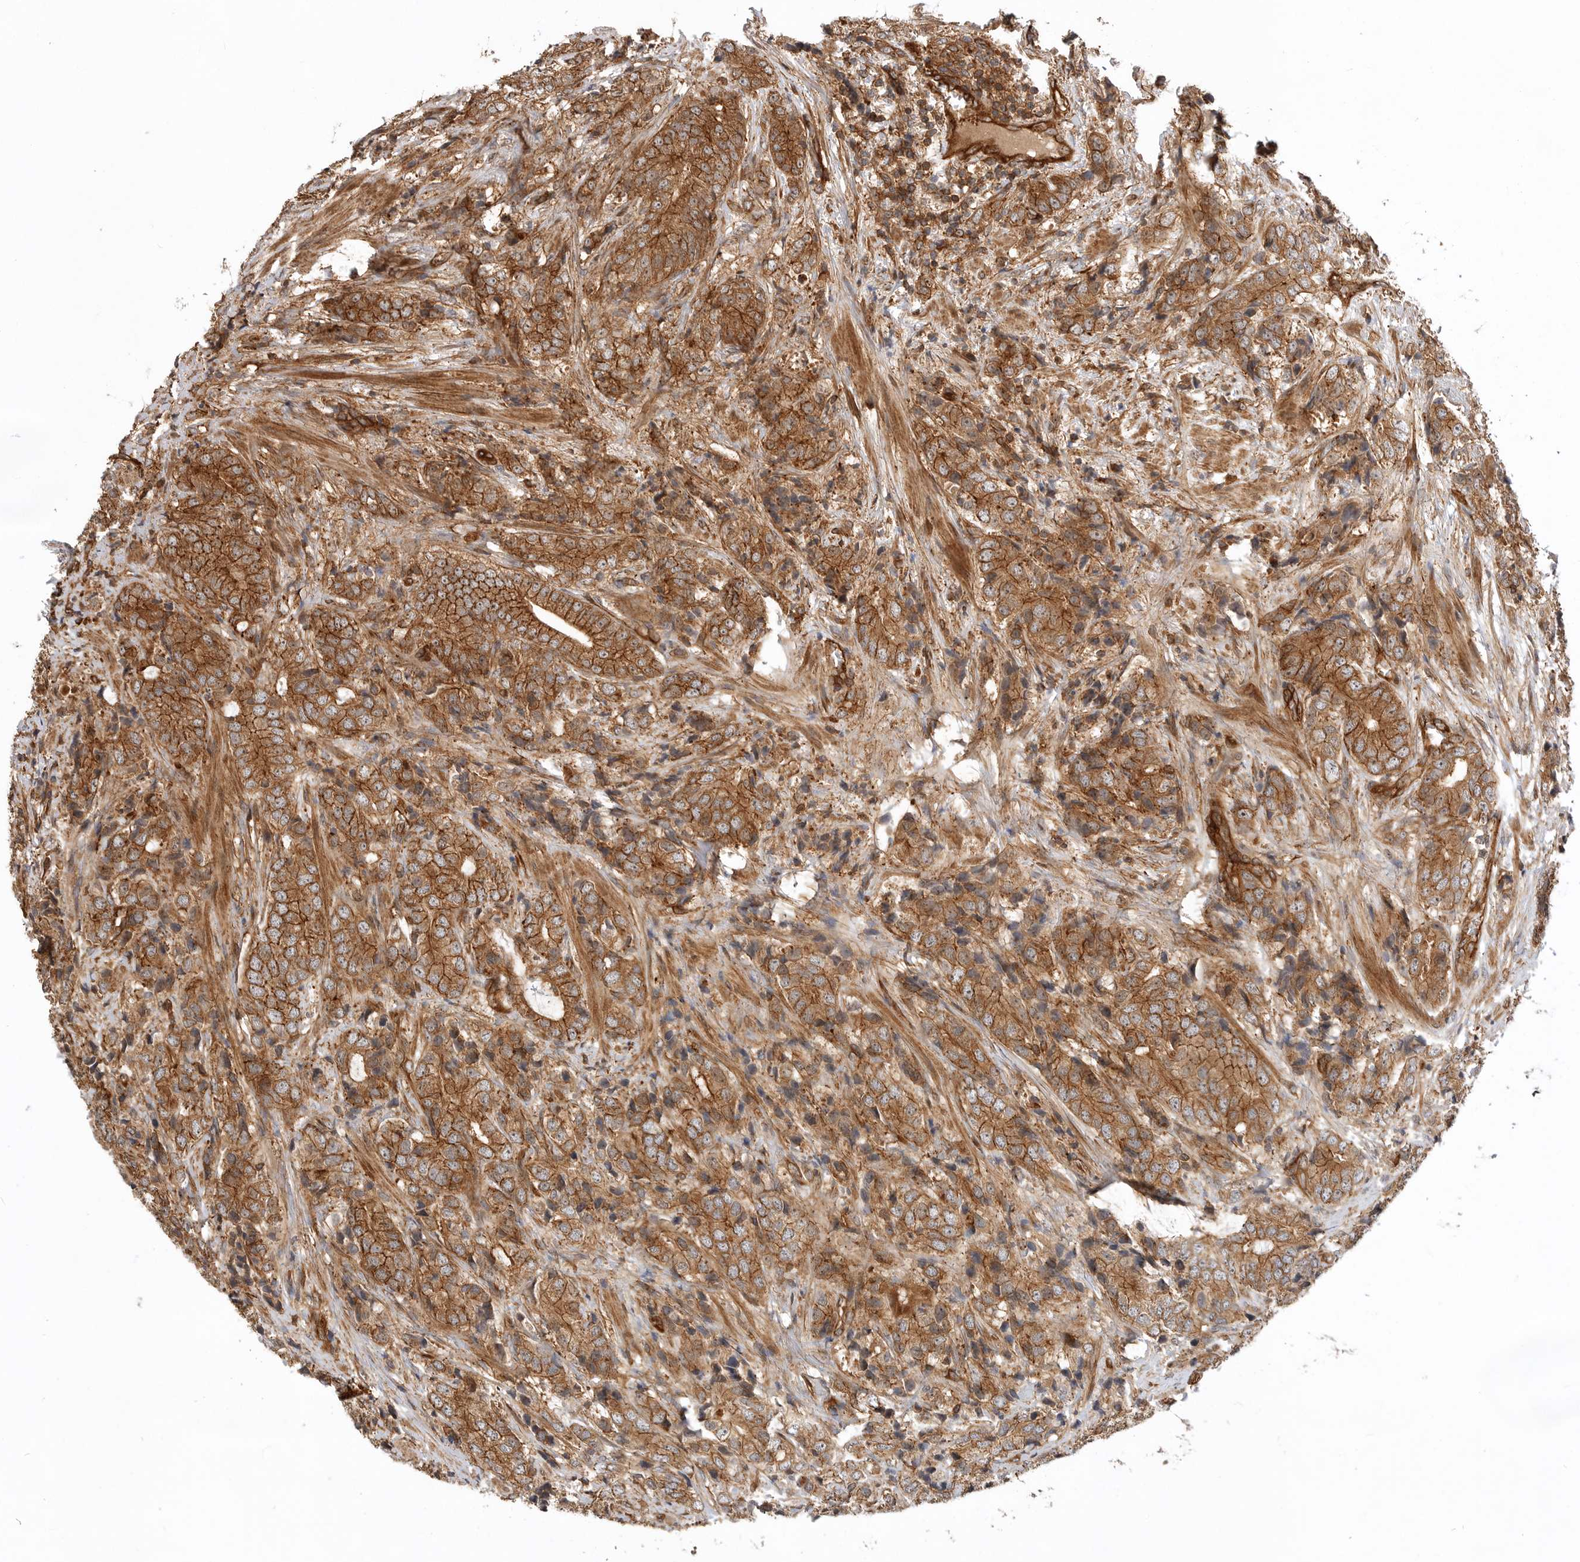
{"staining": {"intensity": "strong", "quantity": ">75%", "location": "cytoplasmic/membranous"}, "tissue": "prostate cancer", "cell_type": "Tumor cells", "image_type": "cancer", "snomed": [{"axis": "morphology", "description": "Adenocarcinoma, High grade"}, {"axis": "topography", "description": "Prostate"}], "caption": "This is a micrograph of immunohistochemistry (IHC) staining of prostate high-grade adenocarcinoma, which shows strong expression in the cytoplasmic/membranous of tumor cells.", "gene": "GPATCH2", "patient": {"sex": "male", "age": 57}}